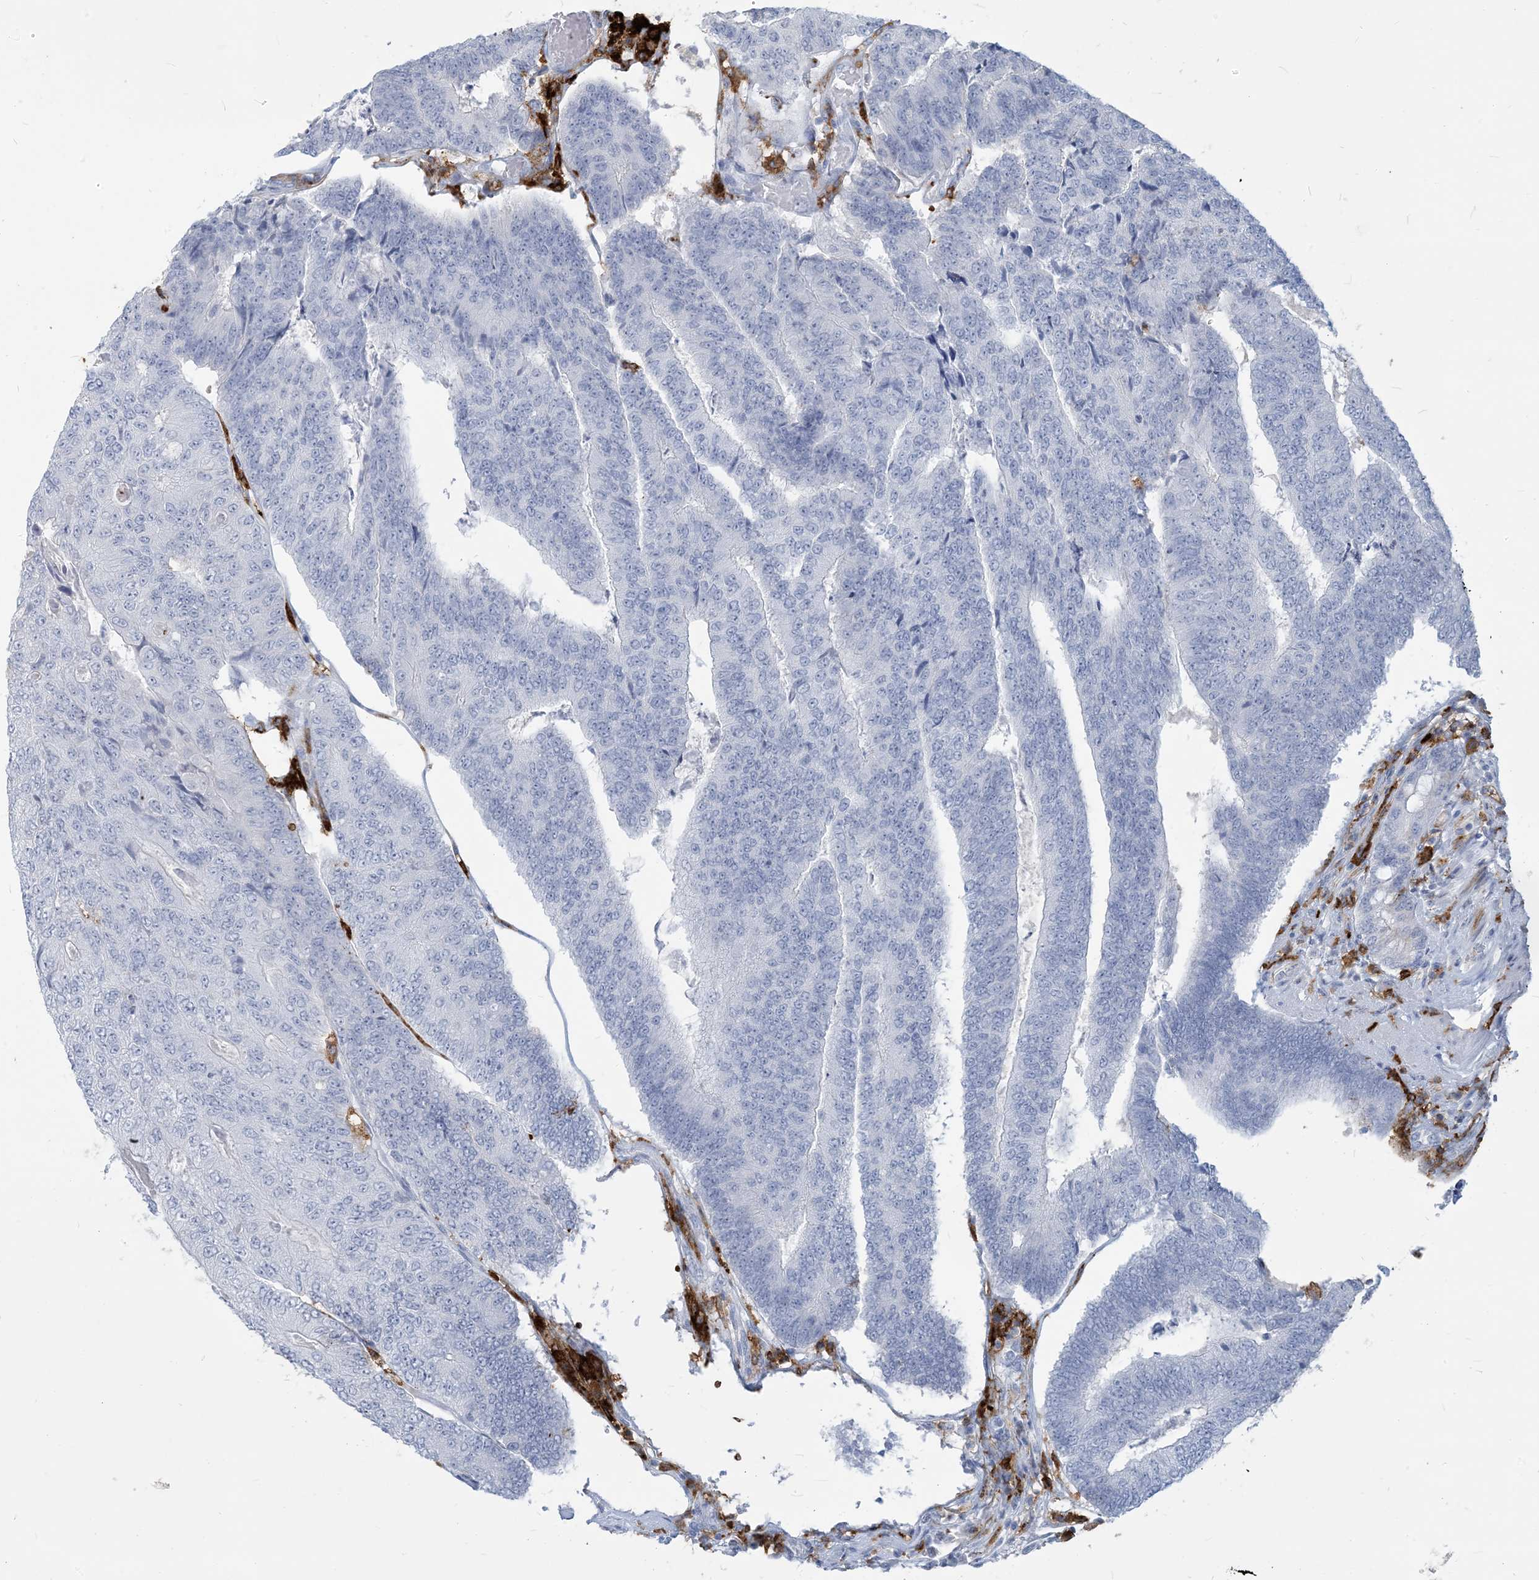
{"staining": {"intensity": "negative", "quantity": "none", "location": "none"}, "tissue": "colorectal cancer", "cell_type": "Tumor cells", "image_type": "cancer", "snomed": [{"axis": "morphology", "description": "Adenocarcinoma, NOS"}, {"axis": "topography", "description": "Colon"}], "caption": "IHC of human colorectal adenocarcinoma shows no positivity in tumor cells.", "gene": "HLA-DRB1", "patient": {"sex": "female", "age": 67}}